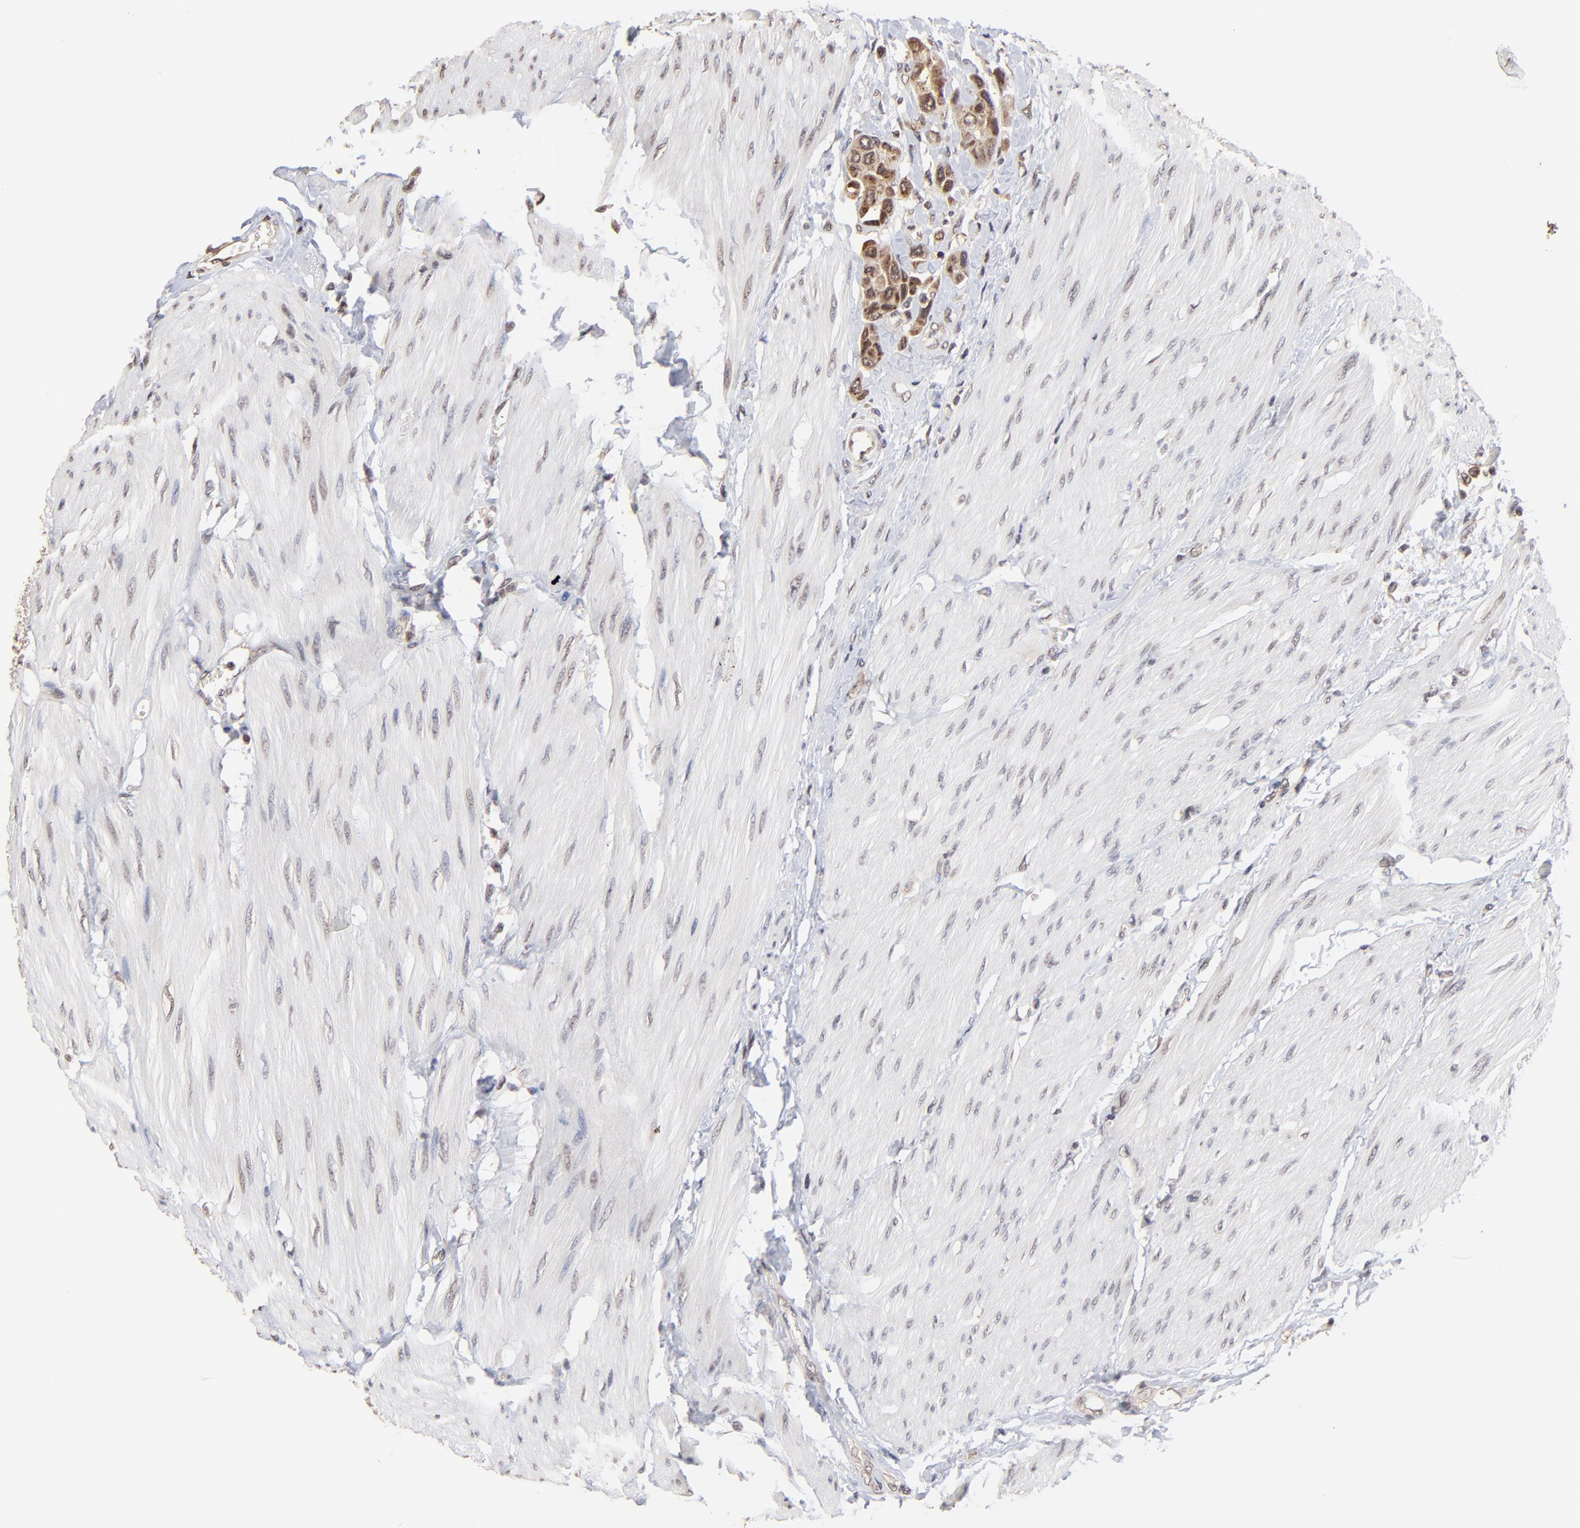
{"staining": {"intensity": "weak", "quantity": "25%-75%", "location": "cytoplasmic/membranous,nuclear"}, "tissue": "urothelial cancer", "cell_type": "Tumor cells", "image_type": "cancer", "snomed": [{"axis": "morphology", "description": "Urothelial carcinoma, High grade"}, {"axis": "topography", "description": "Urinary bladder"}], "caption": "Urothelial cancer tissue displays weak cytoplasmic/membranous and nuclear expression in approximately 25%-75% of tumor cells", "gene": "BRPF1", "patient": {"sex": "male", "age": 50}}